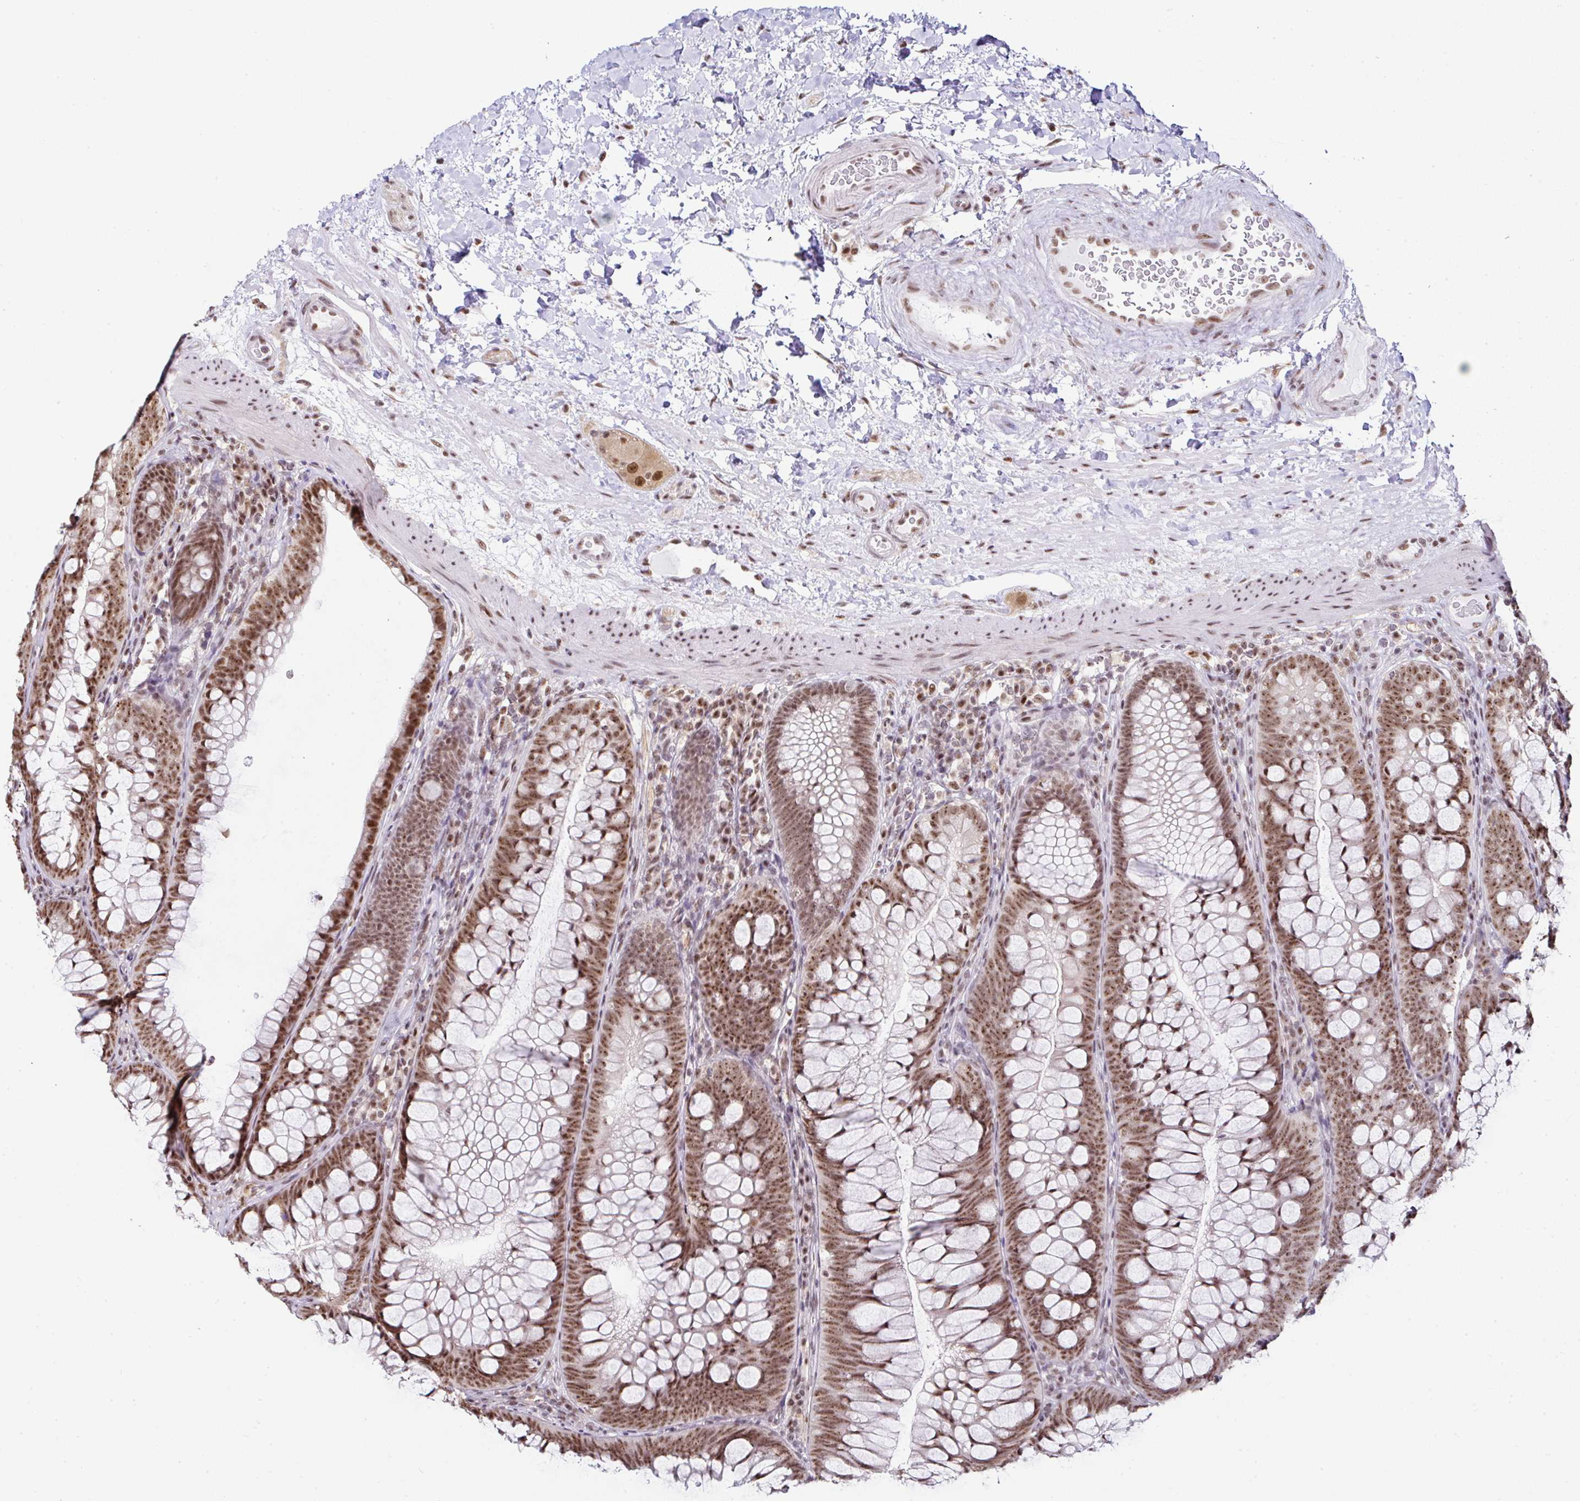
{"staining": {"intensity": "moderate", "quantity": ">75%", "location": "nuclear"}, "tissue": "colon", "cell_type": "Endothelial cells", "image_type": "normal", "snomed": [{"axis": "morphology", "description": "Normal tissue, NOS"}, {"axis": "morphology", "description": "Adenoma, NOS"}, {"axis": "topography", "description": "Soft tissue"}, {"axis": "topography", "description": "Colon"}], "caption": "Immunohistochemical staining of unremarkable colon reveals moderate nuclear protein expression in about >75% of endothelial cells. (Brightfield microscopy of DAB IHC at high magnification).", "gene": "PTPN2", "patient": {"sex": "male", "age": 47}}